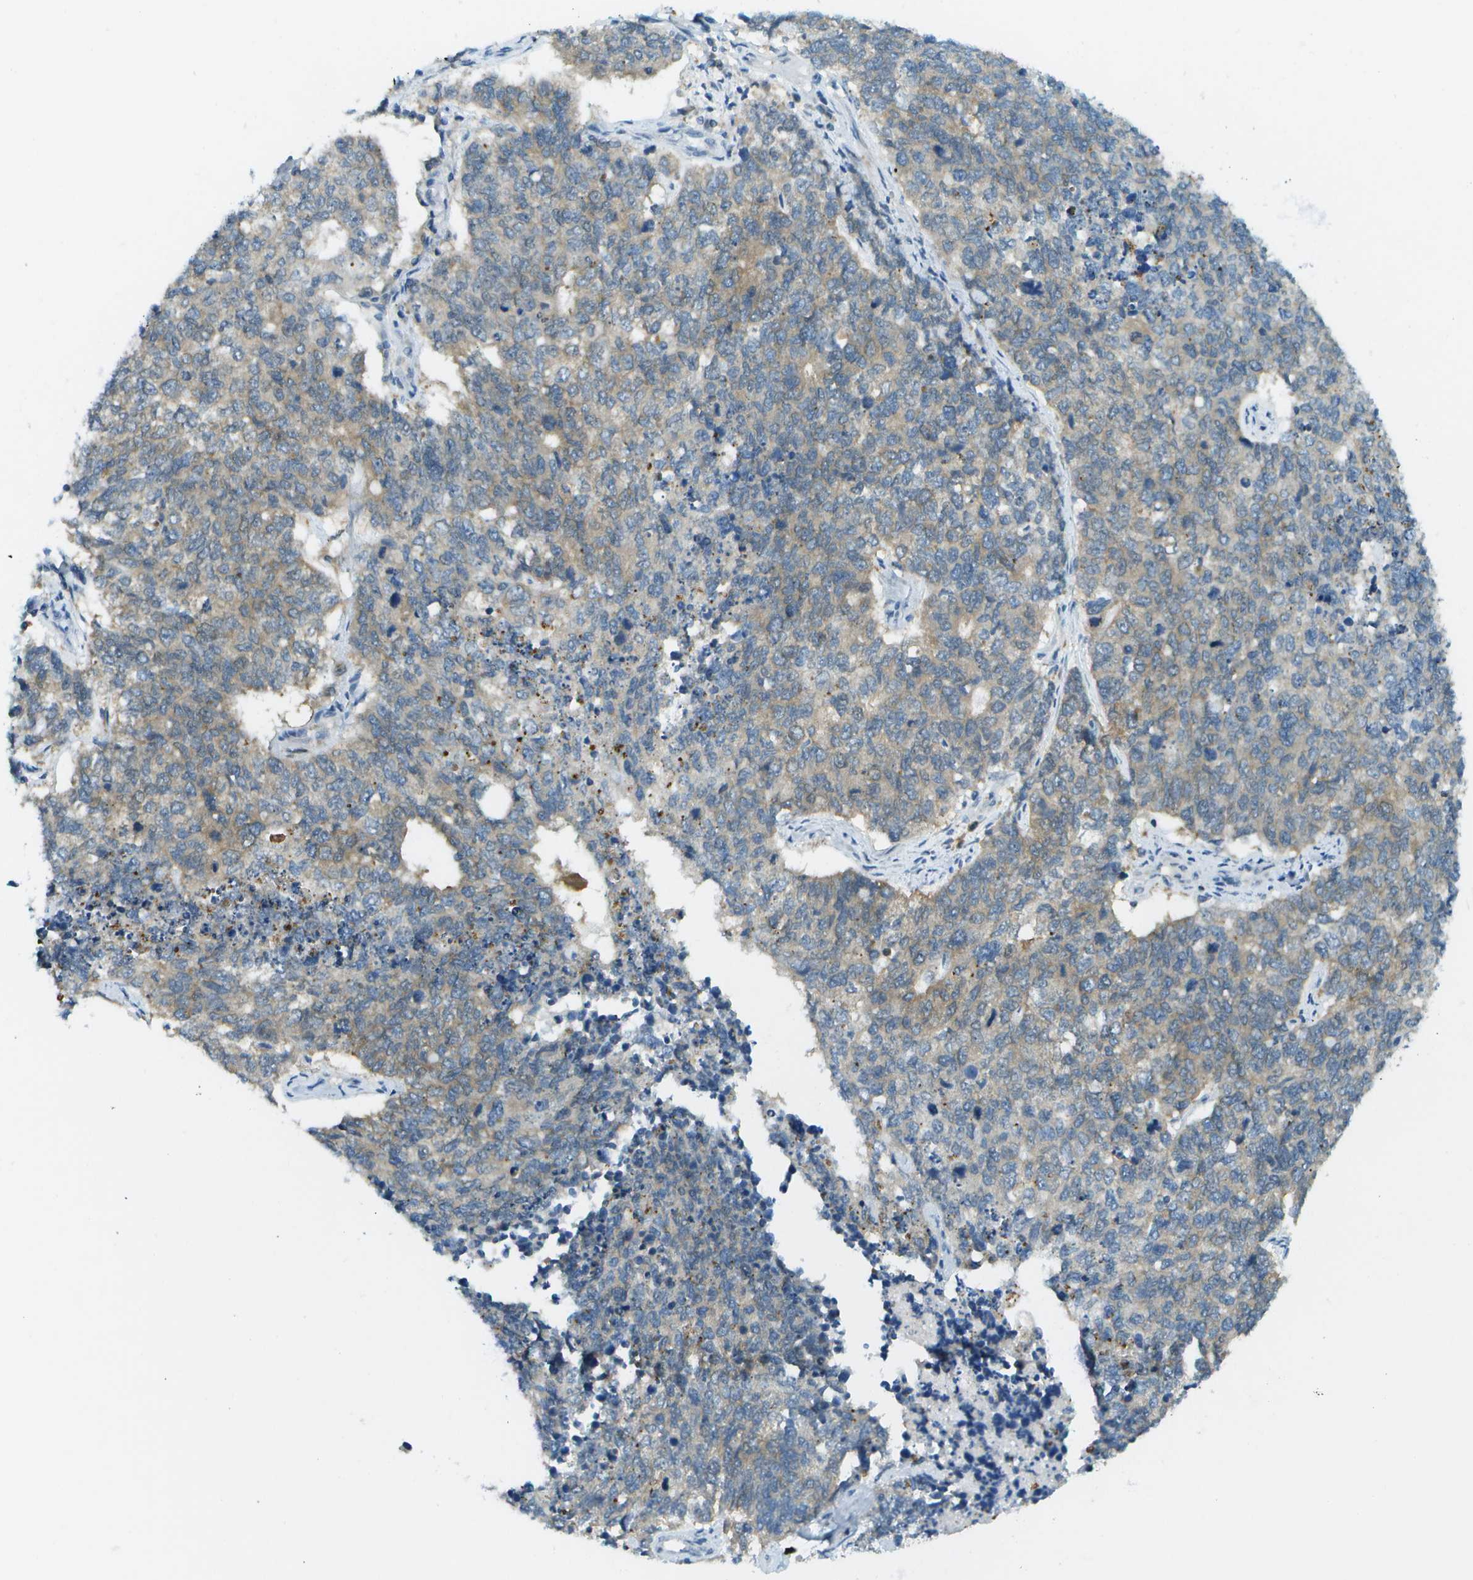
{"staining": {"intensity": "moderate", "quantity": "25%-75%", "location": "cytoplasmic/membranous"}, "tissue": "cervical cancer", "cell_type": "Tumor cells", "image_type": "cancer", "snomed": [{"axis": "morphology", "description": "Squamous cell carcinoma, NOS"}, {"axis": "topography", "description": "Cervix"}], "caption": "Tumor cells display medium levels of moderate cytoplasmic/membranous expression in about 25%-75% of cells in human cervical cancer.", "gene": "CDH23", "patient": {"sex": "female", "age": 63}}